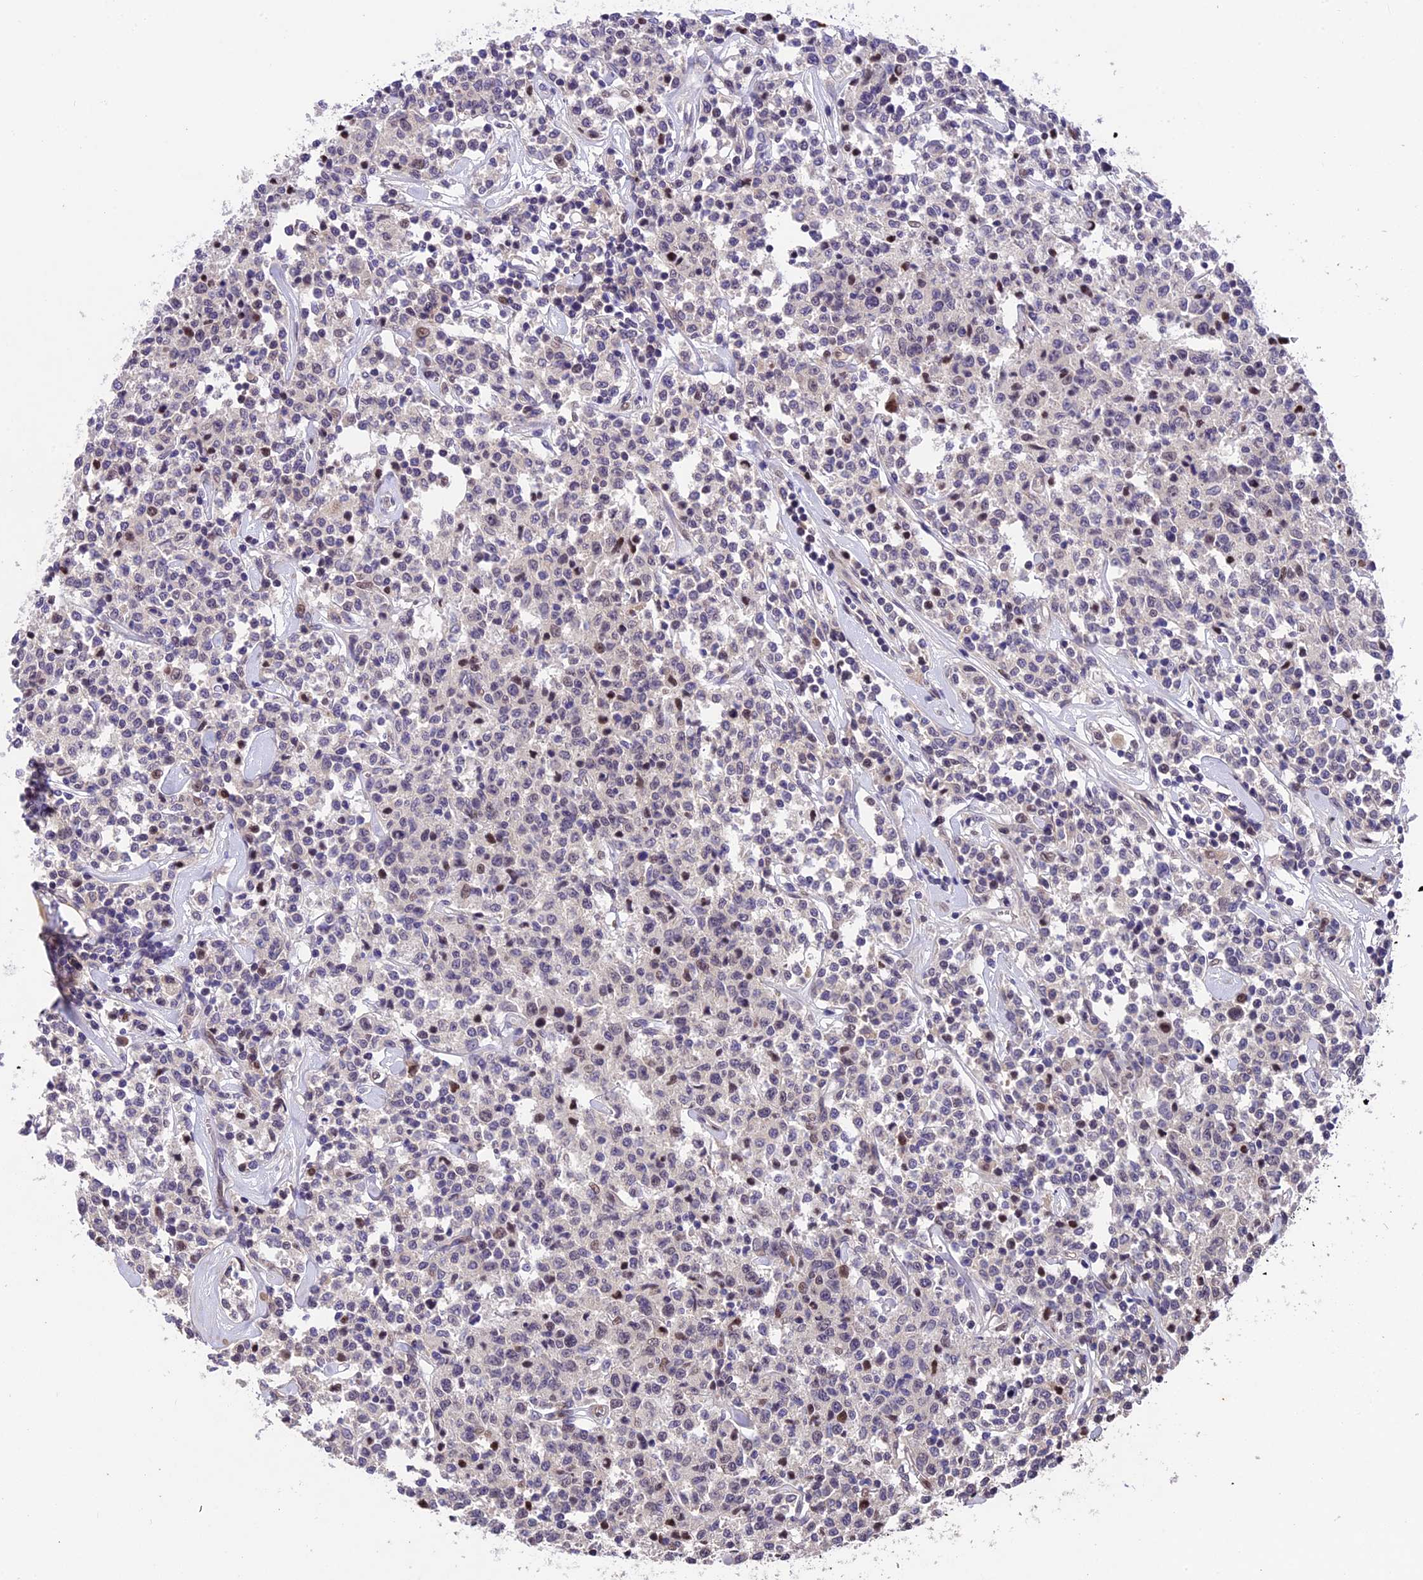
{"staining": {"intensity": "negative", "quantity": "none", "location": "none"}, "tissue": "lymphoma", "cell_type": "Tumor cells", "image_type": "cancer", "snomed": [{"axis": "morphology", "description": "Malignant lymphoma, non-Hodgkin's type, Low grade"}, {"axis": "topography", "description": "Small intestine"}], "caption": "High magnification brightfield microscopy of low-grade malignant lymphoma, non-Hodgkin's type stained with DAB (3,3'-diaminobenzidine) (brown) and counterstained with hematoxylin (blue): tumor cells show no significant positivity.", "gene": "CCSER1", "patient": {"sex": "female", "age": 59}}